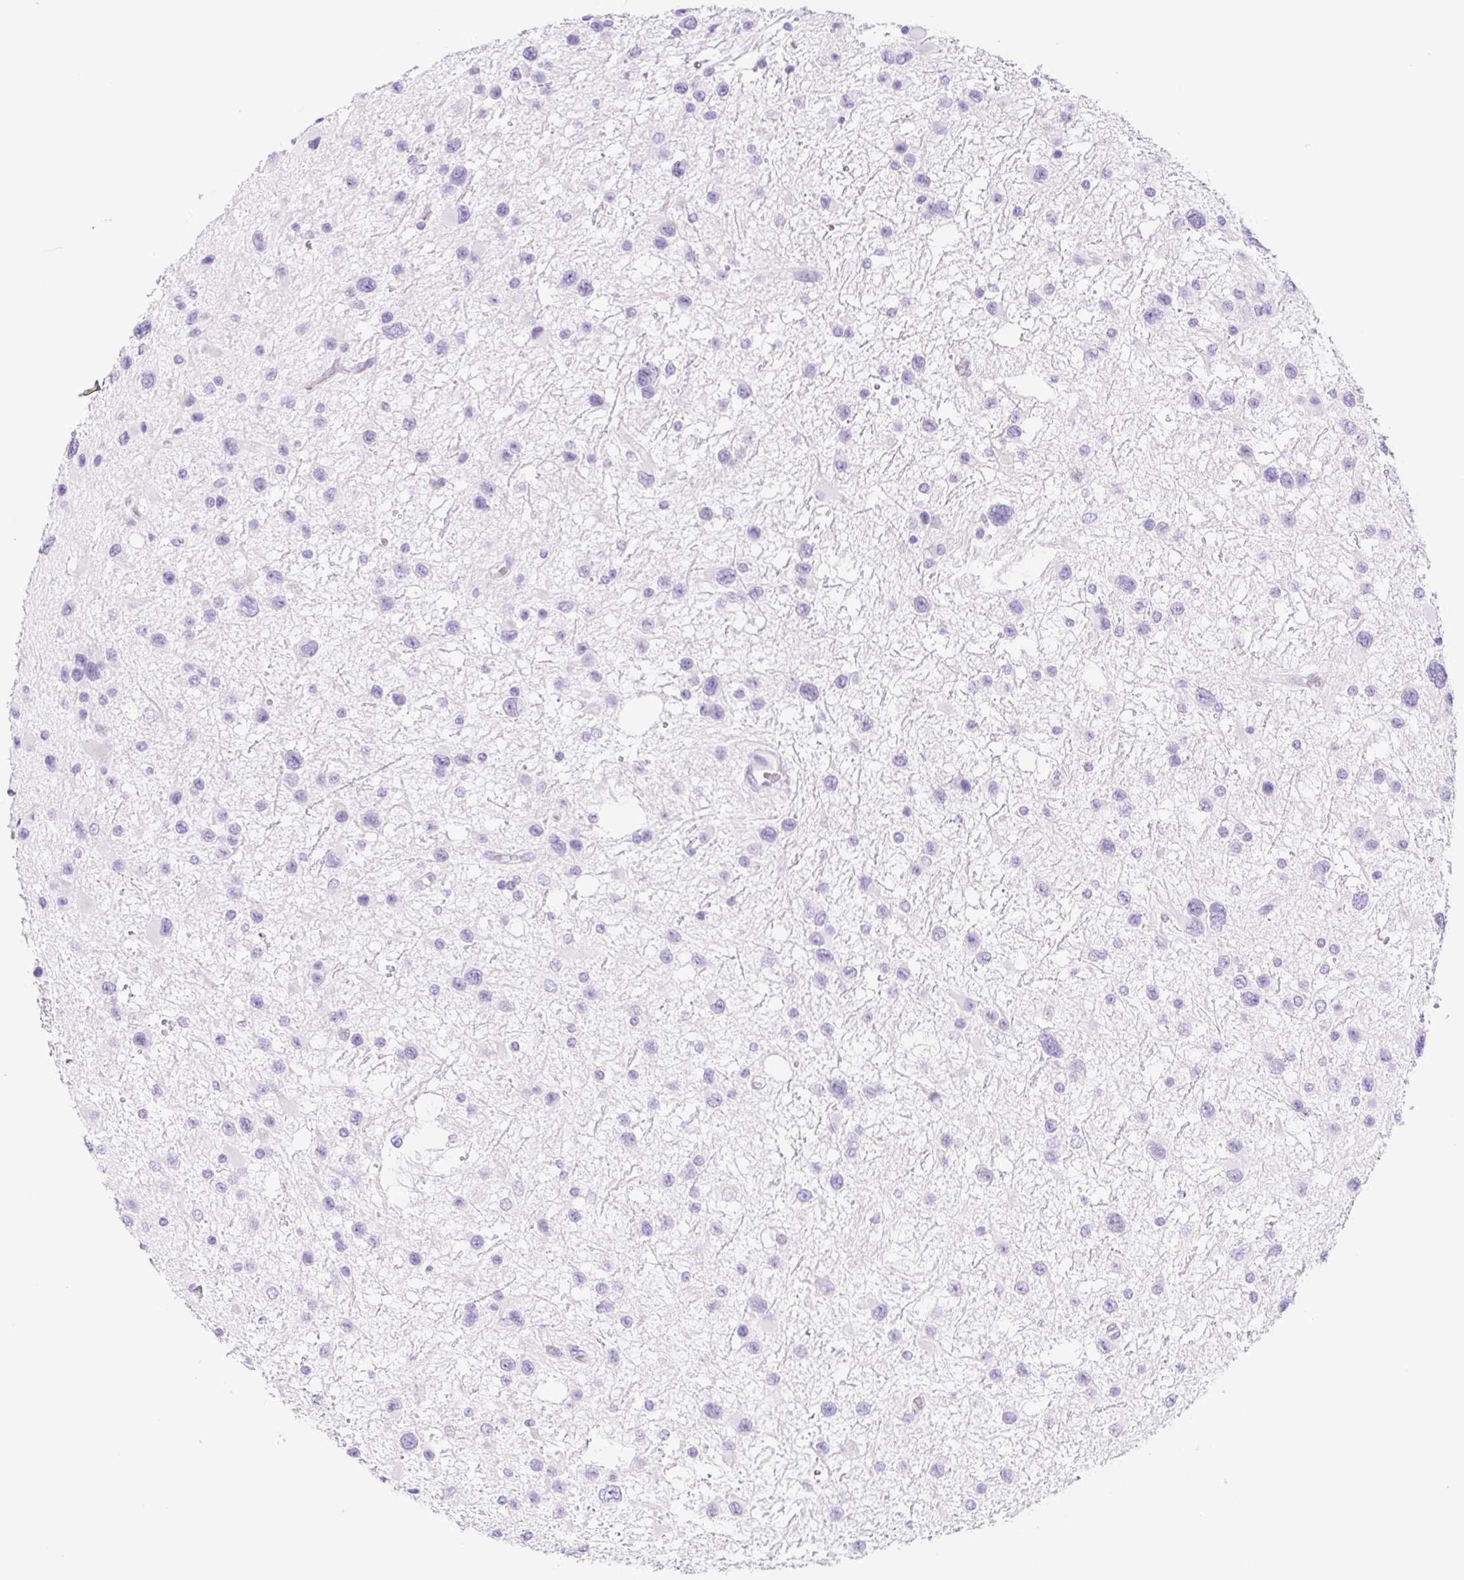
{"staining": {"intensity": "negative", "quantity": "none", "location": "none"}, "tissue": "glioma", "cell_type": "Tumor cells", "image_type": "cancer", "snomed": [{"axis": "morphology", "description": "Glioma, malignant, Low grade"}, {"axis": "topography", "description": "Brain"}], "caption": "A histopathology image of malignant glioma (low-grade) stained for a protein exhibits no brown staining in tumor cells.", "gene": "CYP21A2", "patient": {"sex": "female", "age": 32}}